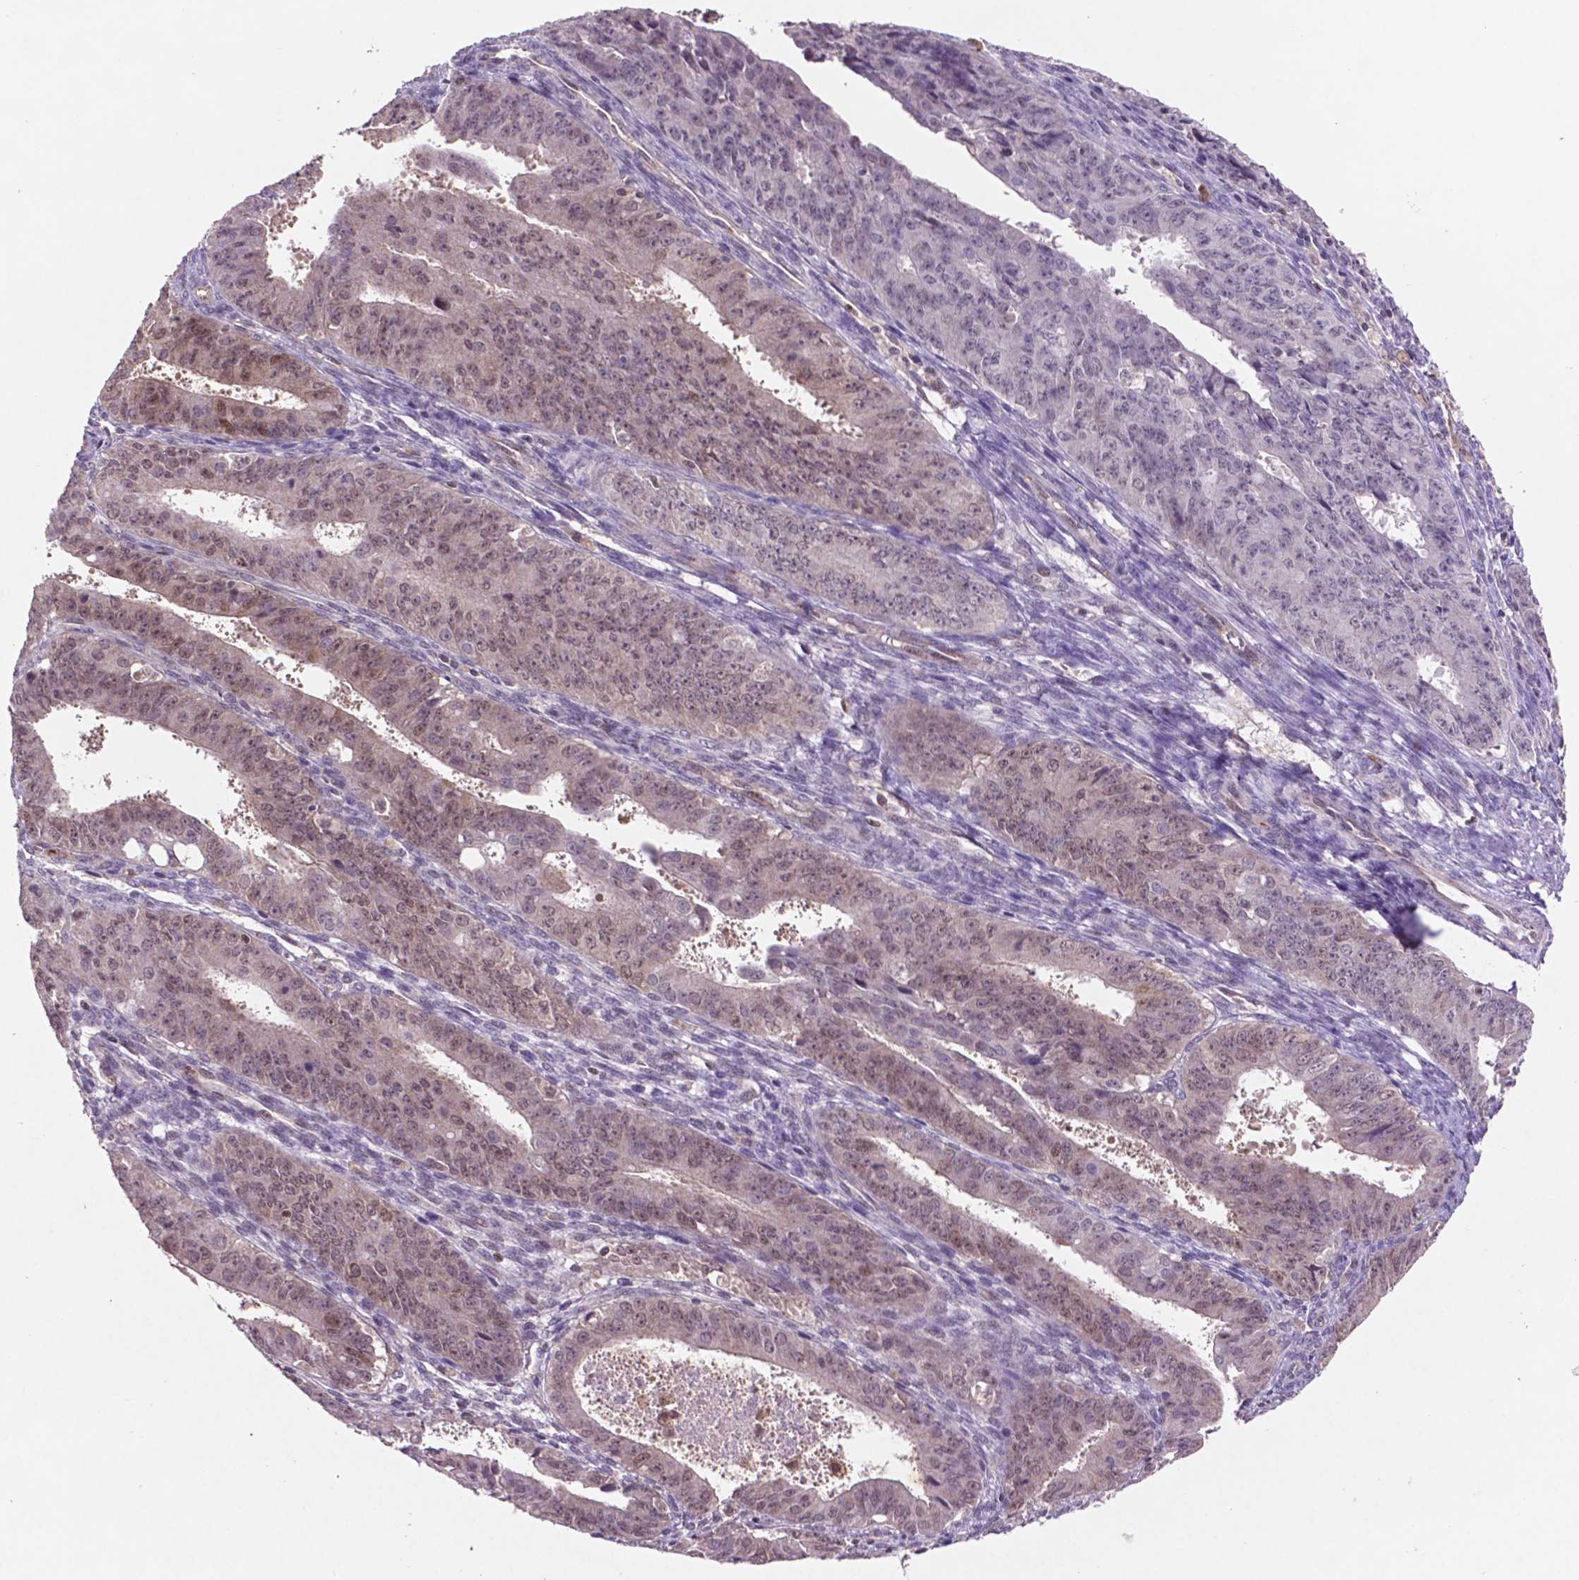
{"staining": {"intensity": "weak", "quantity": "<25%", "location": "nuclear"}, "tissue": "ovarian cancer", "cell_type": "Tumor cells", "image_type": "cancer", "snomed": [{"axis": "morphology", "description": "Carcinoma, endometroid"}, {"axis": "topography", "description": "Ovary"}], "caption": "A photomicrograph of human ovarian cancer (endometroid carcinoma) is negative for staining in tumor cells. (DAB (3,3'-diaminobenzidine) immunohistochemistry with hematoxylin counter stain).", "gene": "GLRX", "patient": {"sex": "female", "age": 42}}